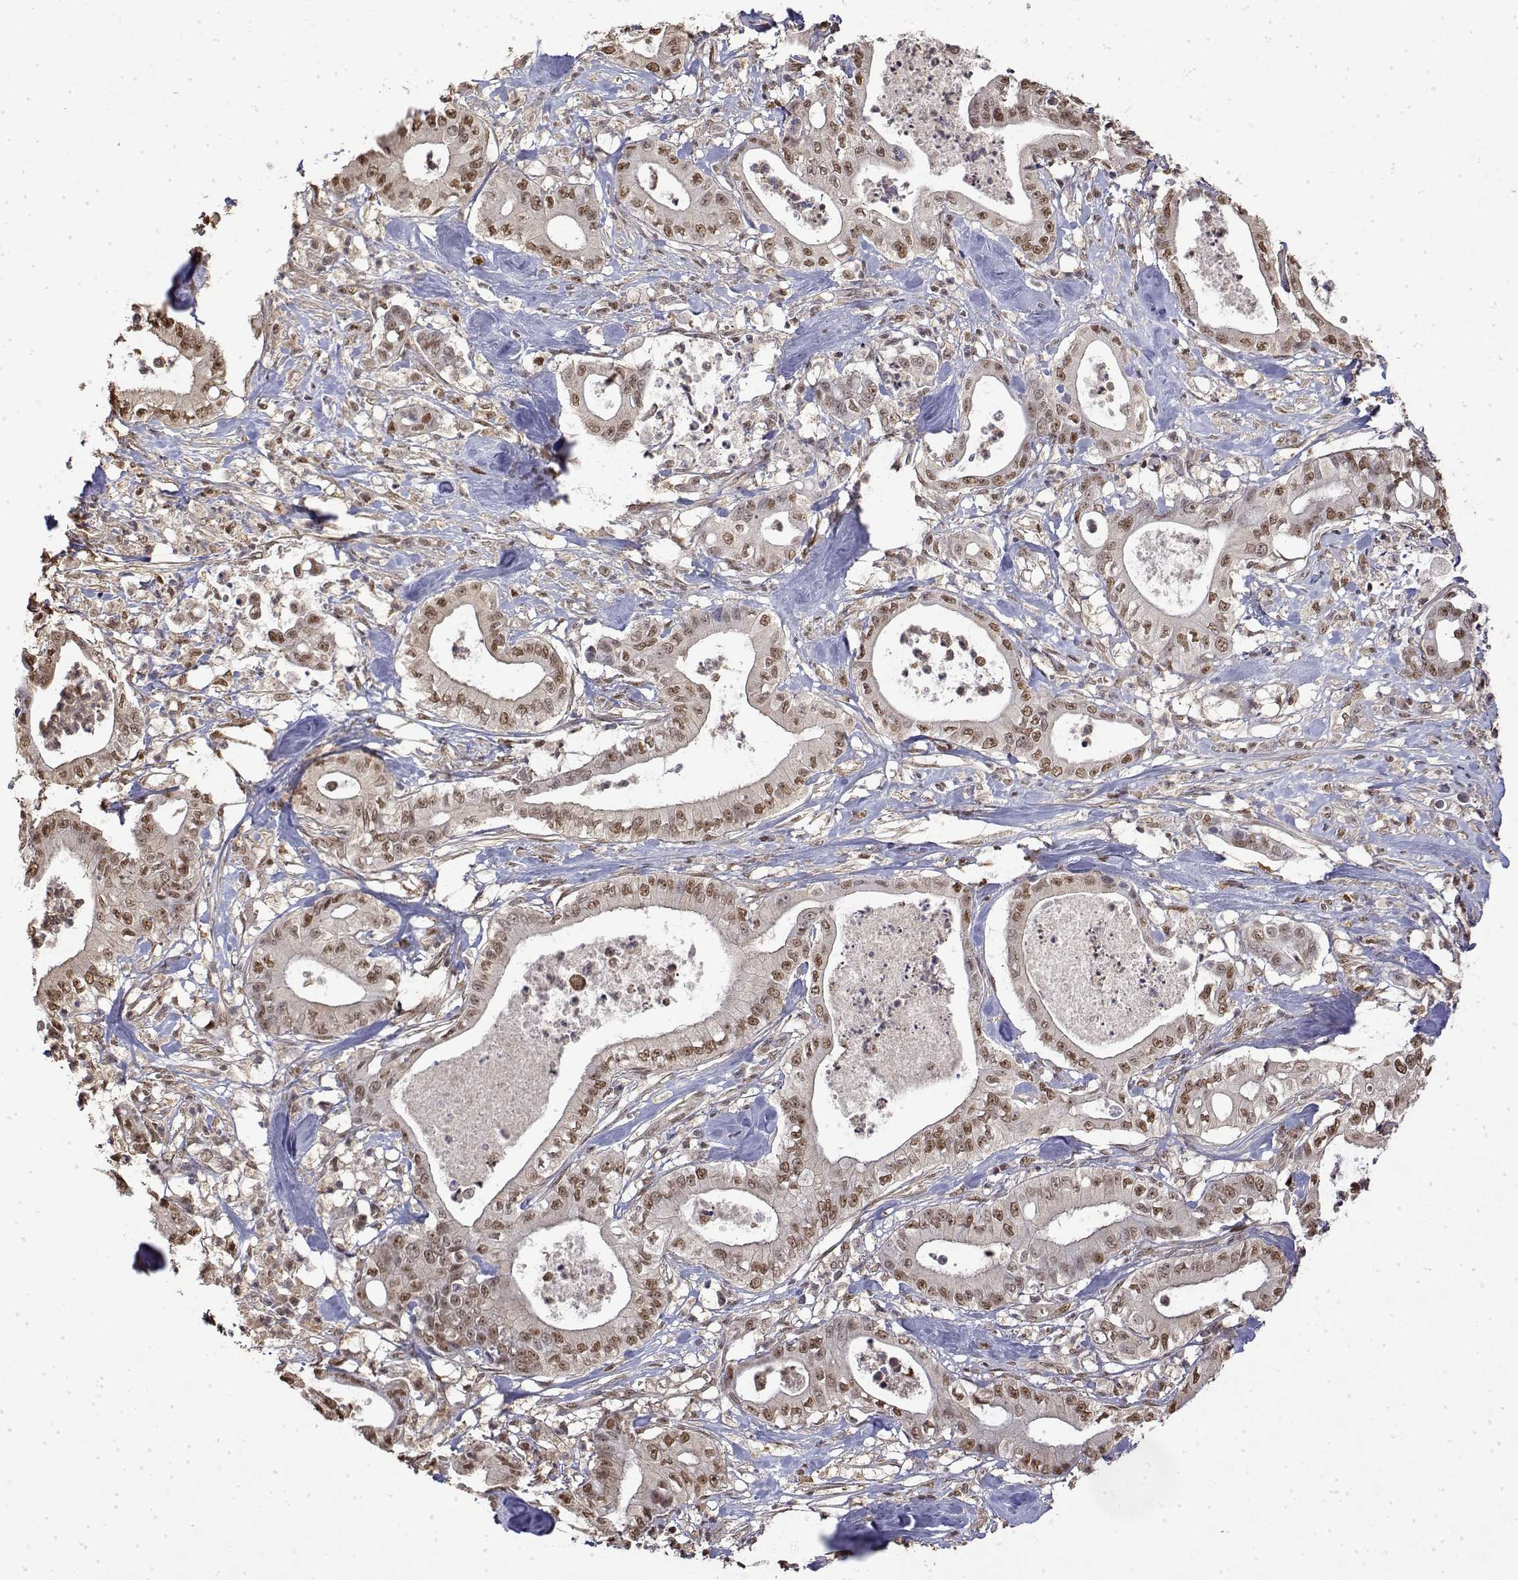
{"staining": {"intensity": "moderate", "quantity": ">75%", "location": "nuclear"}, "tissue": "pancreatic cancer", "cell_type": "Tumor cells", "image_type": "cancer", "snomed": [{"axis": "morphology", "description": "Adenocarcinoma, NOS"}, {"axis": "topography", "description": "Pancreas"}], "caption": "Immunohistochemical staining of adenocarcinoma (pancreatic) exhibits moderate nuclear protein expression in about >75% of tumor cells. (DAB IHC with brightfield microscopy, high magnification).", "gene": "TPI1", "patient": {"sex": "male", "age": 71}}